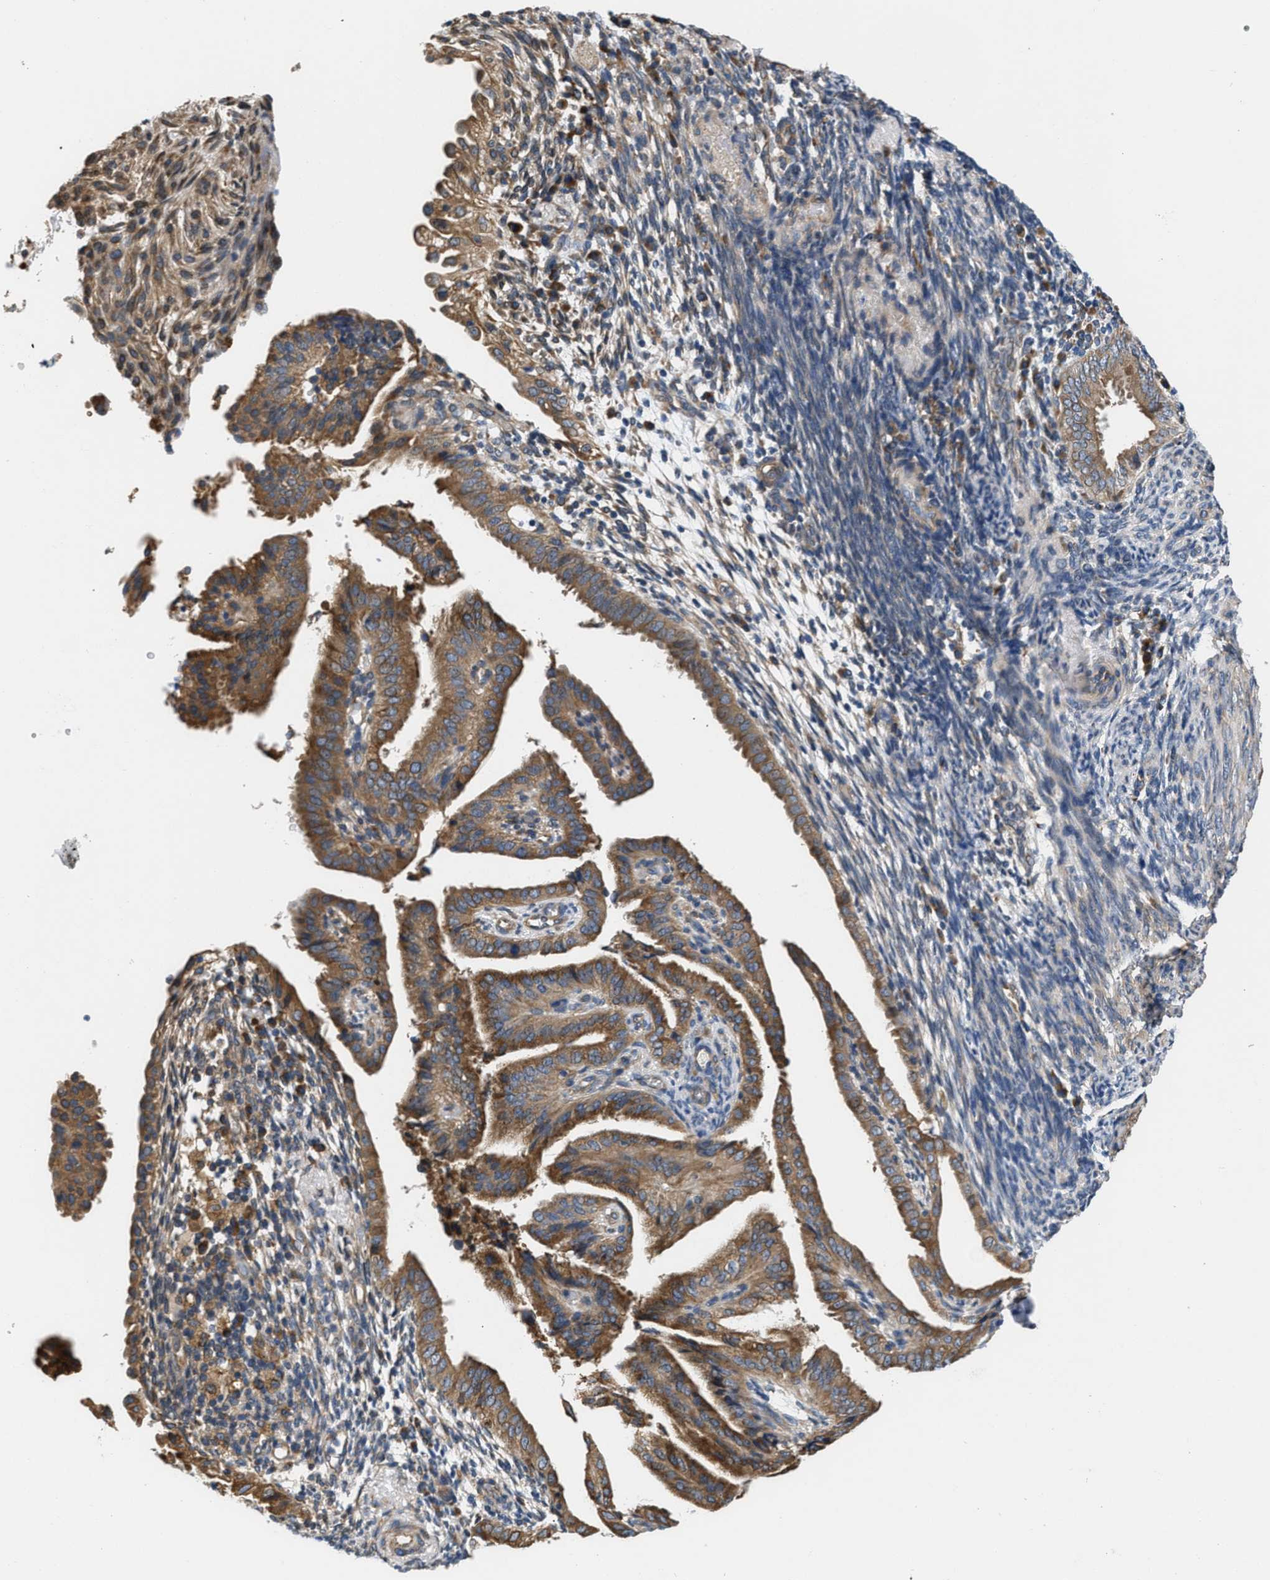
{"staining": {"intensity": "moderate", "quantity": ">75%", "location": "cytoplasmic/membranous"}, "tissue": "endometrial cancer", "cell_type": "Tumor cells", "image_type": "cancer", "snomed": [{"axis": "morphology", "description": "Adenocarcinoma, NOS"}, {"axis": "topography", "description": "Endometrium"}], "caption": "About >75% of tumor cells in endometrial cancer display moderate cytoplasmic/membranous protein staining as visualized by brown immunohistochemical staining.", "gene": "CEP128", "patient": {"sex": "female", "age": 58}}